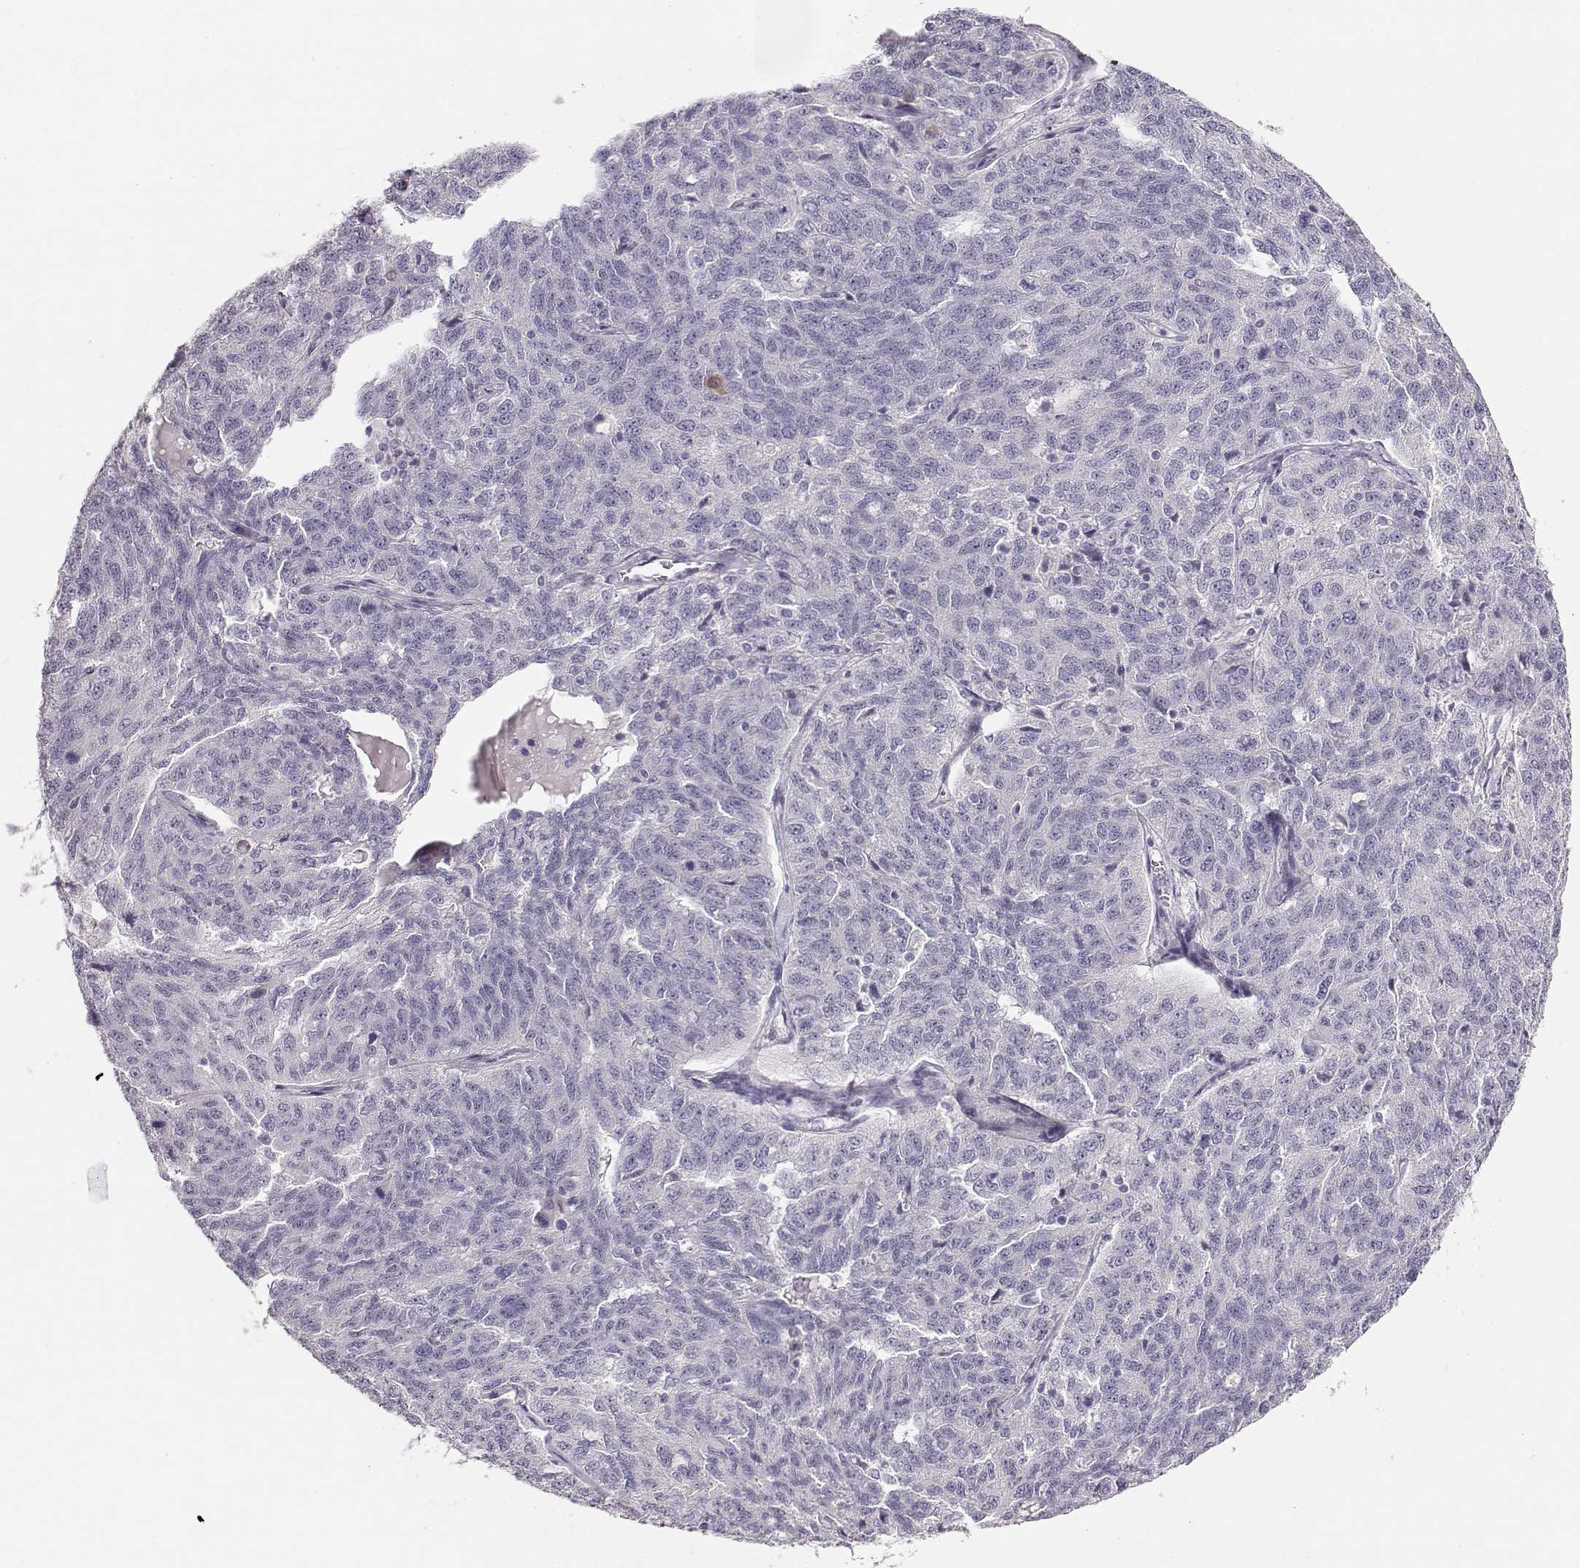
{"staining": {"intensity": "negative", "quantity": "none", "location": "none"}, "tissue": "ovarian cancer", "cell_type": "Tumor cells", "image_type": "cancer", "snomed": [{"axis": "morphology", "description": "Cystadenocarcinoma, serous, NOS"}, {"axis": "topography", "description": "Ovary"}], "caption": "A high-resolution histopathology image shows immunohistochemistry (IHC) staining of ovarian cancer (serous cystadenocarcinoma), which shows no significant positivity in tumor cells.", "gene": "TTC26", "patient": {"sex": "female", "age": 71}}